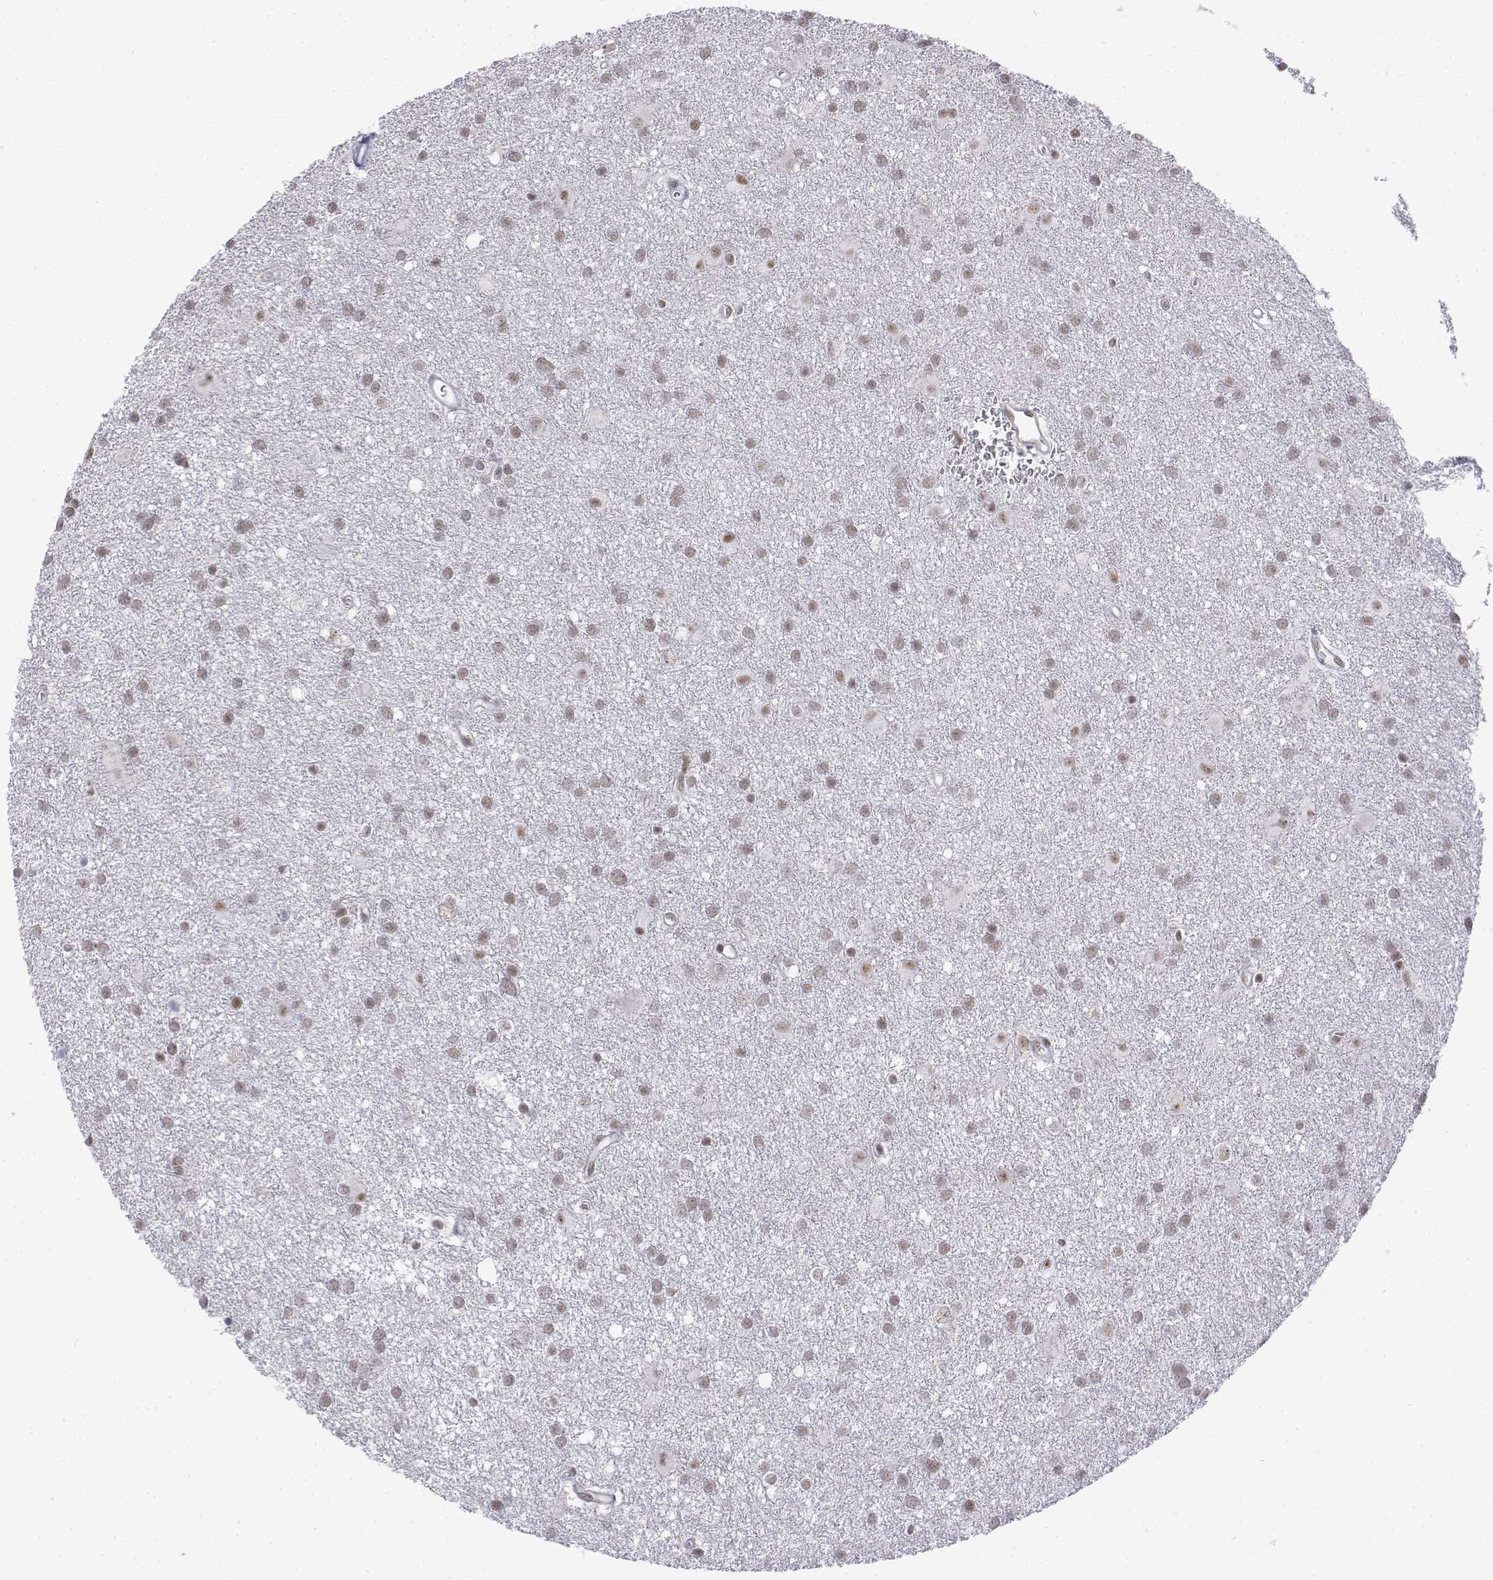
{"staining": {"intensity": "weak", "quantity": ">75%", "location": "nuclear"}, "tissue": "glioma", "cell_type": "Tumor cells", "image_type": "cancer", "snomed": [{"axis": "morphology", "description": "Glioma, malignant, Low grade"}, {"axis": "topography", "description": "Brain"}], "caption": "Immunohistochemistry (IHC) (DAB (3,3'-diaminobenzidine)) staining of human malignant low-grade glioma displays weak nuclear protein staining in about >75% of tumor cells. (DAB (3,3'-diaminobenzidine) = brown stain, brightfield microscopy at high magnification).", "gene": "SETD1A", "patient": {"sex": "male", "age": 58}}